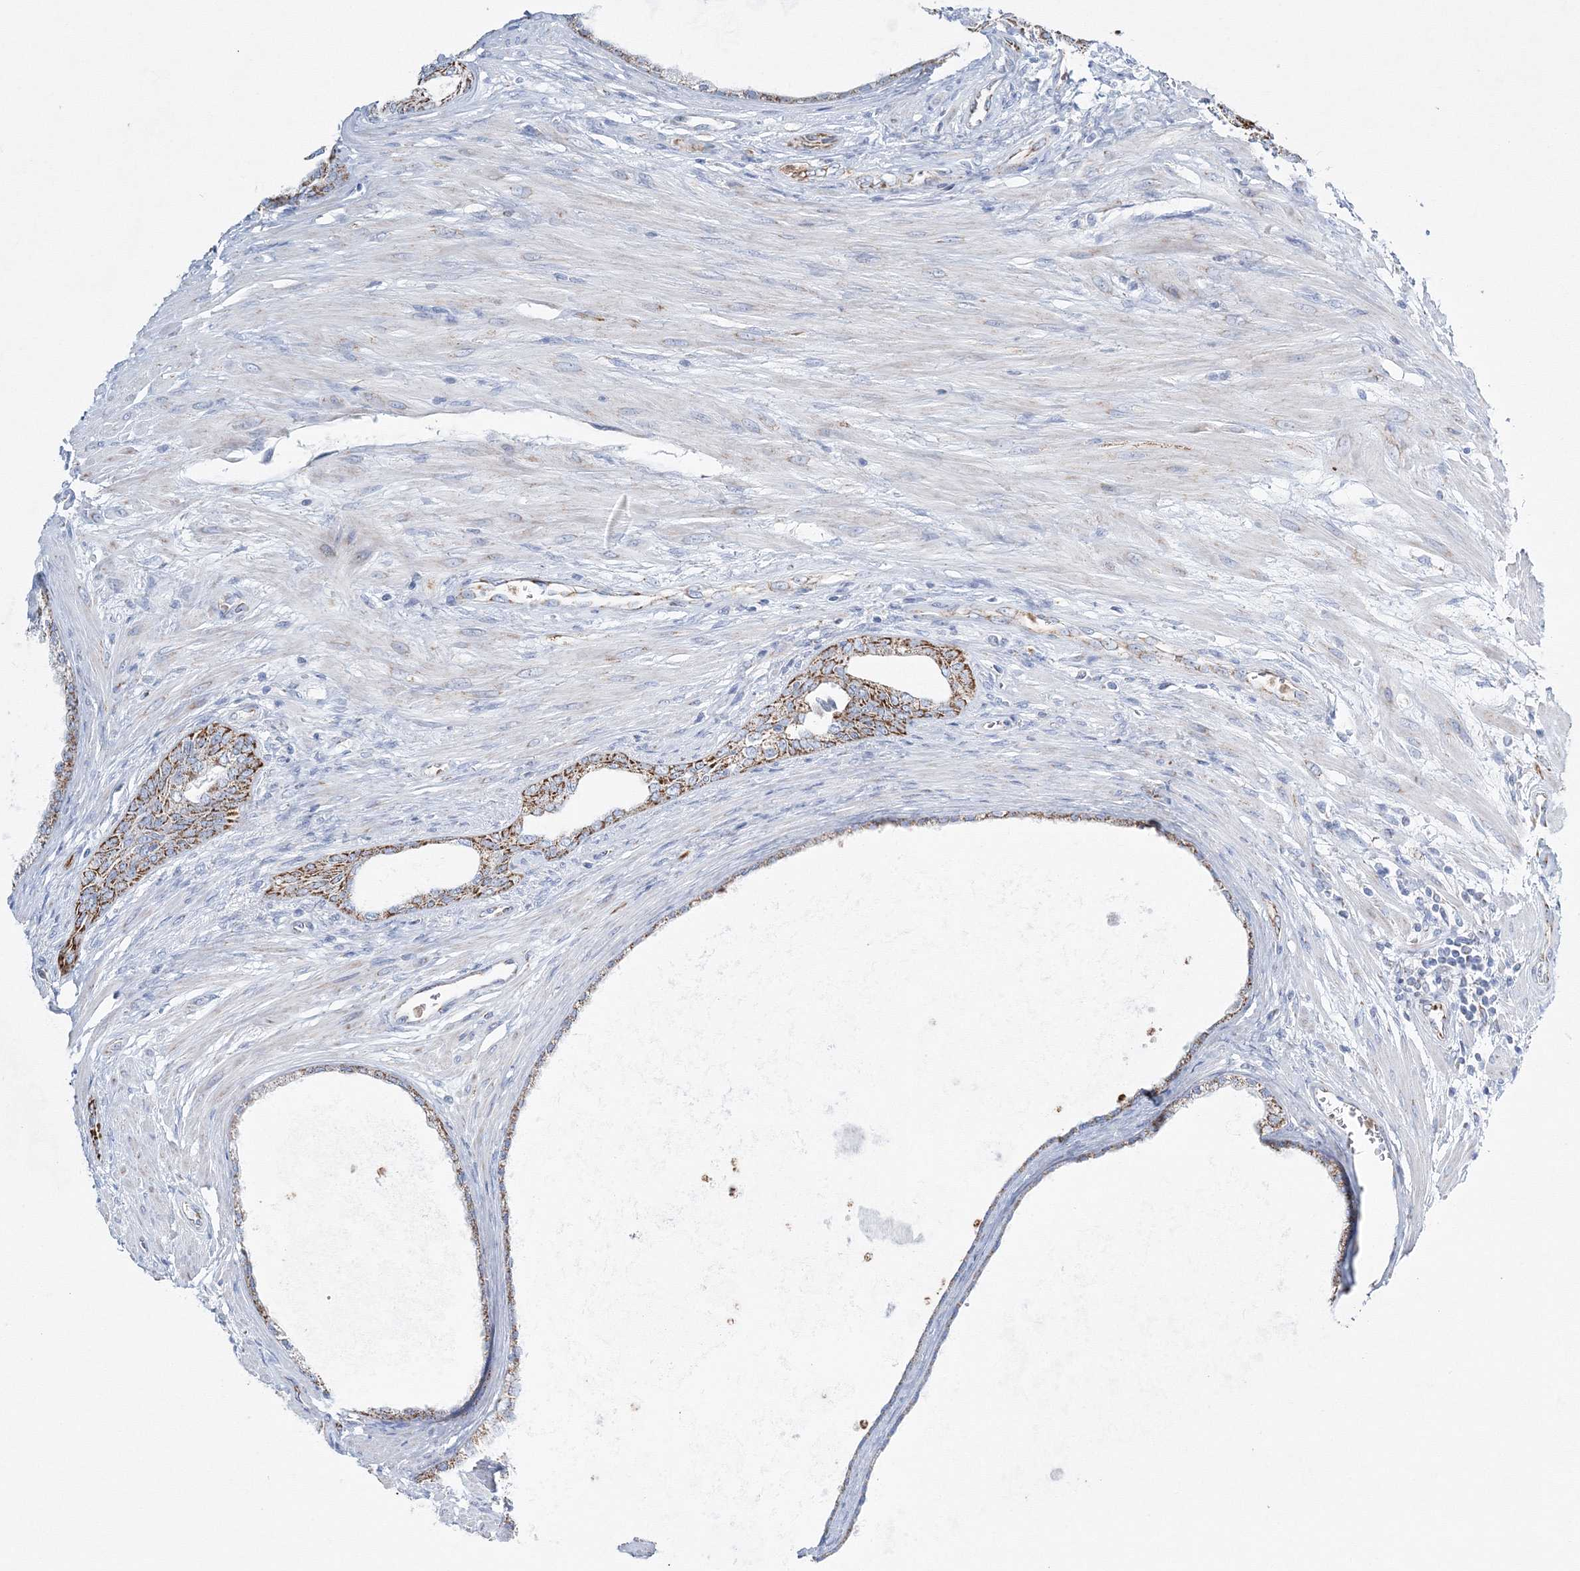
{"staining": {"intensity": "moderate", "quantity": ">75%", "location": "cytoplasmic/membranous"}, "tissue": "prostate cancer", "cell_type": "Tumor cells", "image_type": "cancer", "snomed": [{"axis": "morphology", "description": "Normal tissue, NOS"}, {"axis": "morphology", "description": "Adenocarcinoma, Low grade"}, {"axis": "topography", "description": "Prostate"}, {"axis": "topography", "description": "Peripheral nerve tissue"}], "caption": "Immunohistochemical staining of prostate cancer (adenocarcinoma (low-grade)) displays medium levels of moderate cytoplasmic/membranous expression in about >75% of tumor cells.", "gene": "HIBCH", "patient": {"sex": "male", "age": 71}}